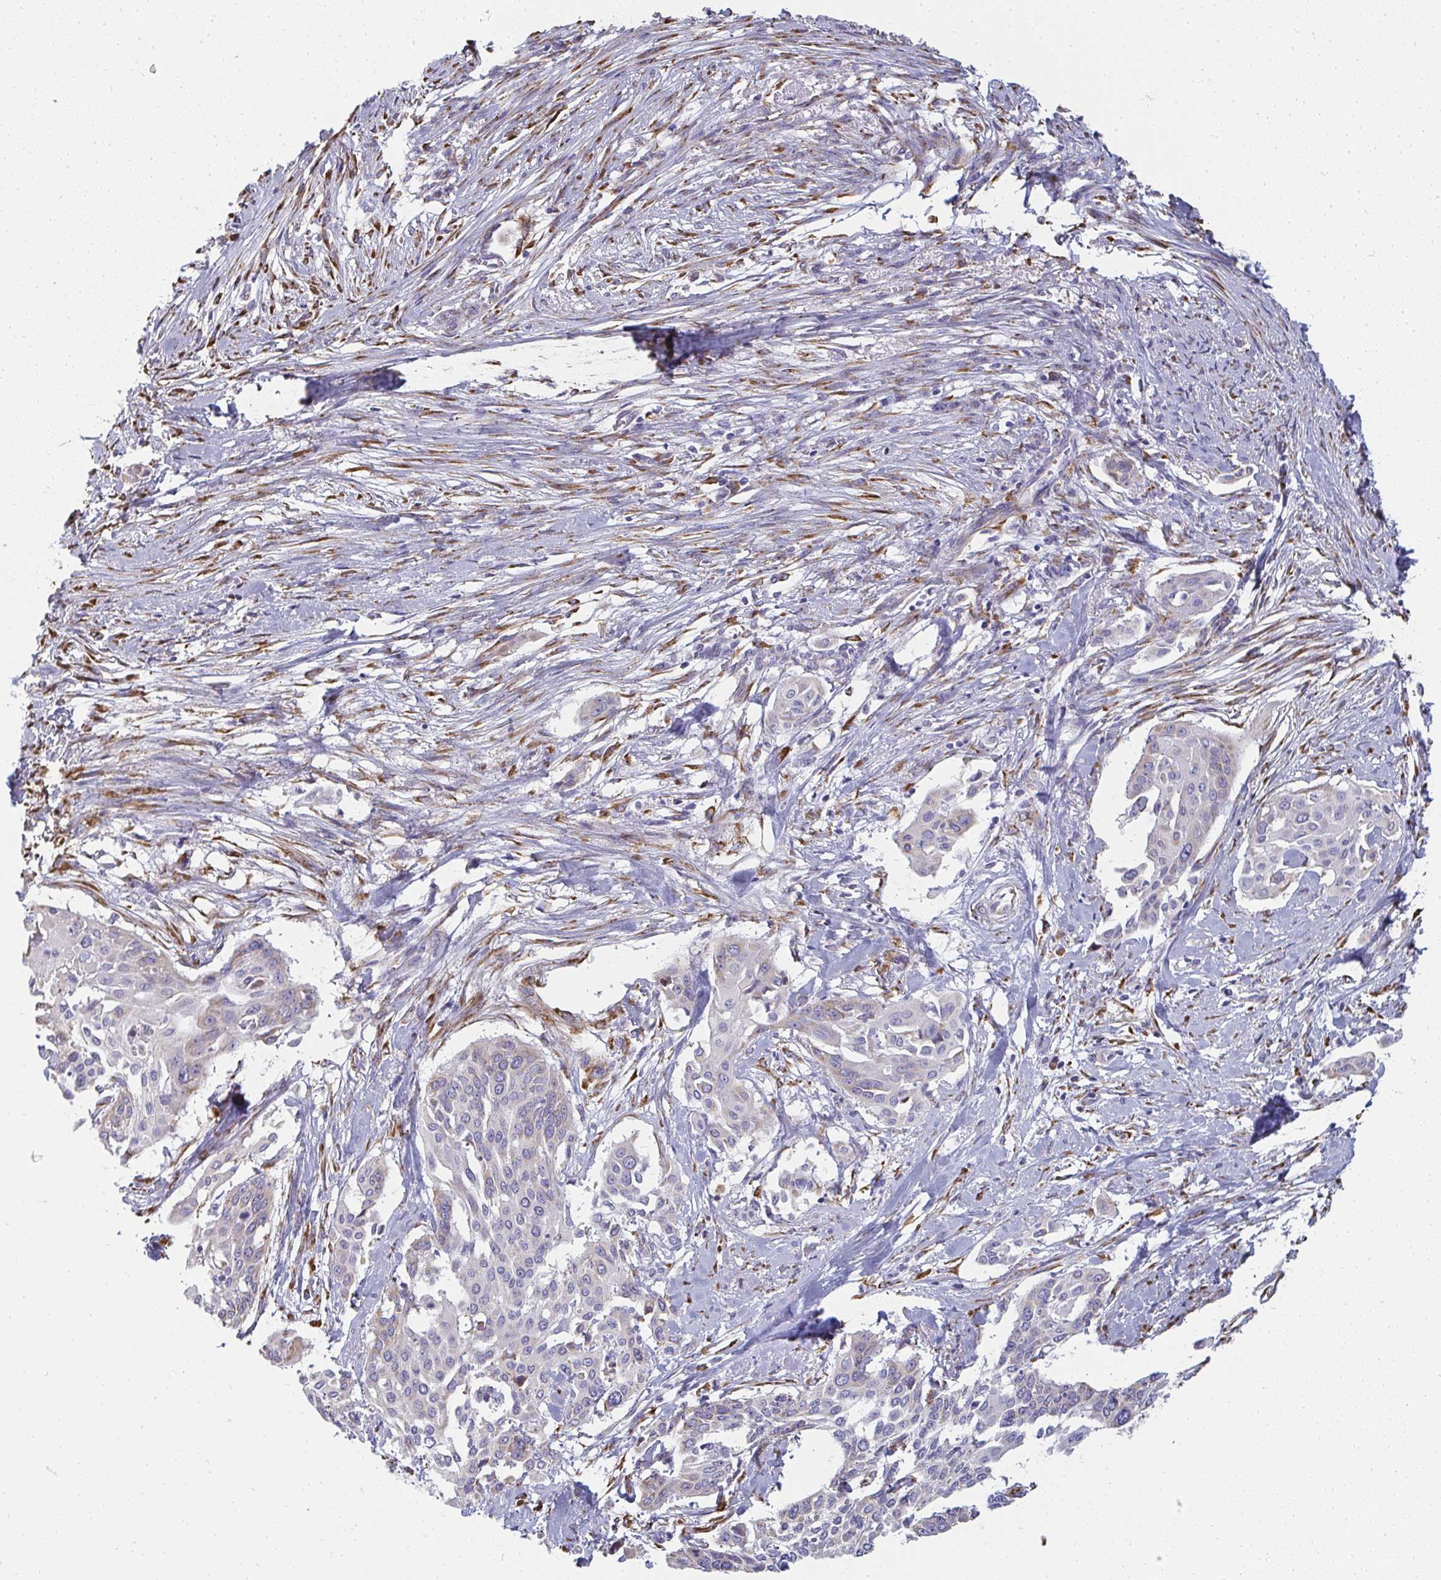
{"staining": {"intensity": "negative", "quantity": "none", "location": "none"}, "tissue": "cervical cancer", "cell_type": "Tumor cells", "image_type": "cancer", "snomed": [{"axis": "morphology", "description": "Squamous cell carcinoma, NOS"}, {"axis": "topography", "description": "Cervix"}], "caption": "DAB immunohistochemical staining of human cervical squamous cell carcinoma shows no significant expression in tumor cells.", "gene": "SHROOM1", "patient": {"sex": "female", "age": 44}}